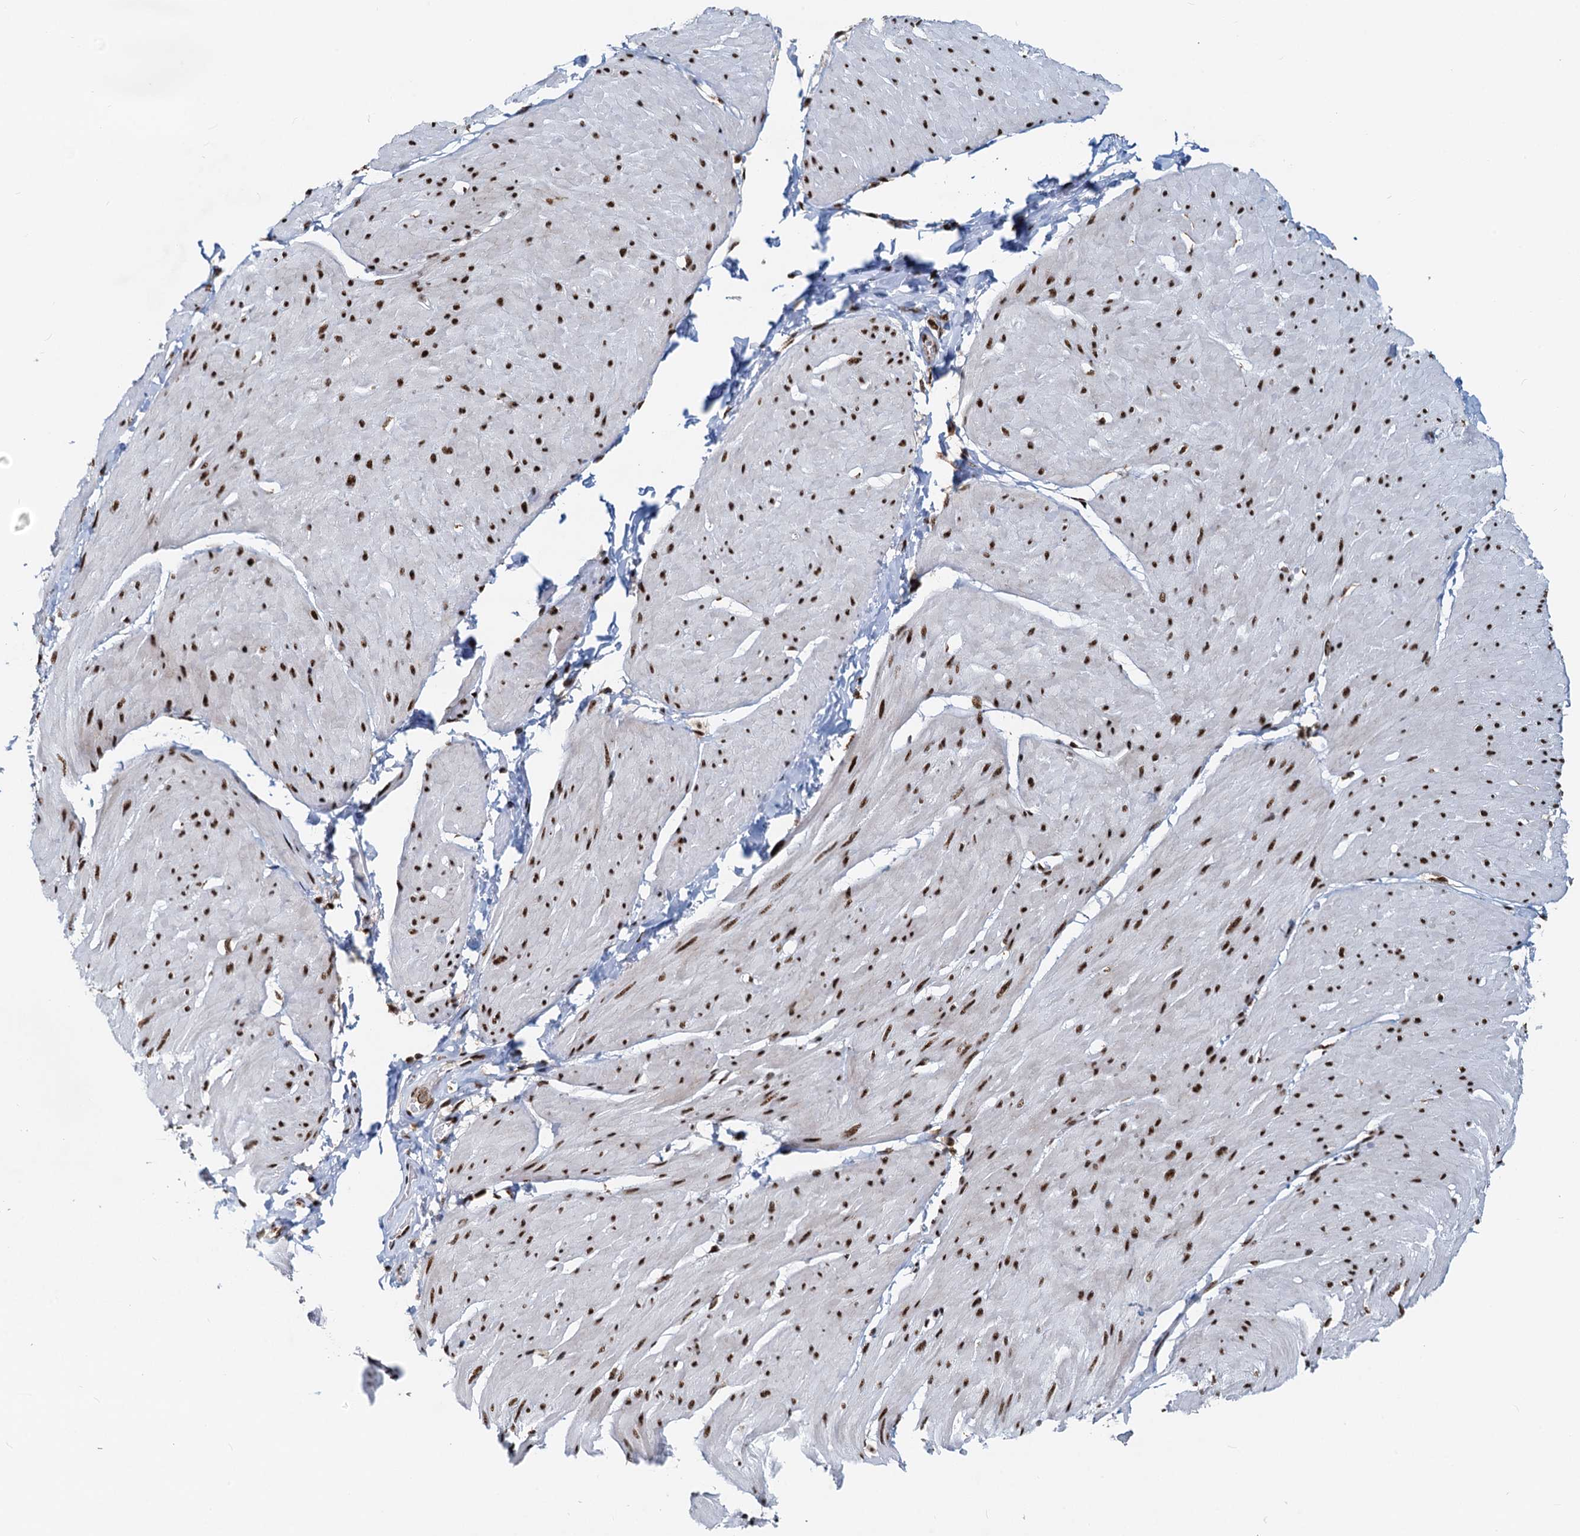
{"staining": {"intensity": "strong", "quantity": ">75%", "location": "nuclear"}, "tissue": "smooth muscle", "cell_type": "Smooth muscle cells", "image_type": "normal", "snomed": [{"axis": "morphology", "description": "Urothelial carcinoma, High grade"}, {"axis": "topography", "description": "Urinary bladder"}], "caption": "Immunohistochemistry (IHC) of benign smooth muscle reveals high levels of strong nuclear staining in about >75% of smooth muscle cells.", "gene": "RBM26", "patient": {"sex": "male", "age": 46}}